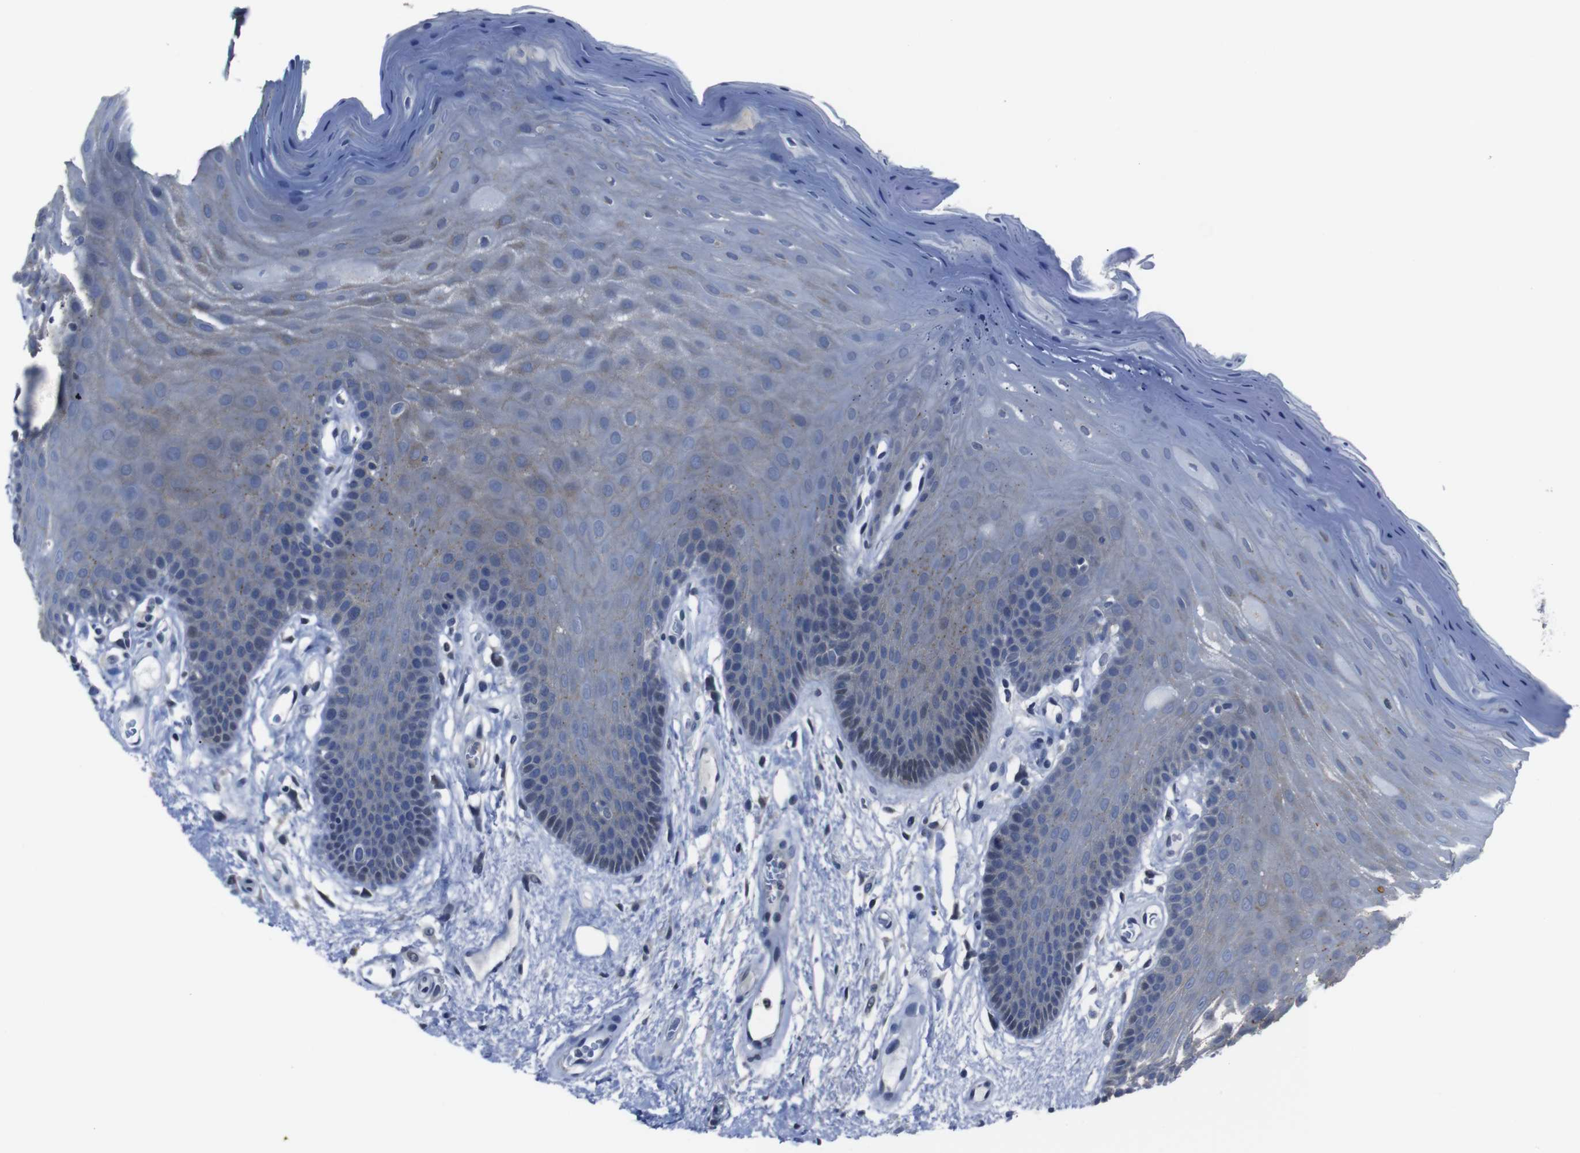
{"staining": {"intensity": "weak", "quantity": "<25%", "location": "cytoplasmic/membranous"}, "tissue": "oral mucosa", "cell_type": "Squamous epithelial cells", "image_type": "normal", "snomed": [{"axis": "morphology", "description": "Normal tissue, NOS"}, {"axis": "morphology", "description": "Squamous cell carcinoma, NOS"}, {"axis": "topography", "description": "Skeletal muscle"}, {"axis": "topography", "description": "Adipose tissue"}, {"axis": "topography", "description": "Vascular tissue"}, {"axis": "topography", "description": "Oral tissue"}, {"axis": "topography", "description": "Peripheral nerve tissue"}, {"axis": "topography", "description": "Head-Neck"}], "caption": "Immunohistochemistry of unremarkable oral mucosa shows no positivity in squamous epithelial cells.", "gene": "SEMA4B", "patient": {"sex": "male", "age": 71}}